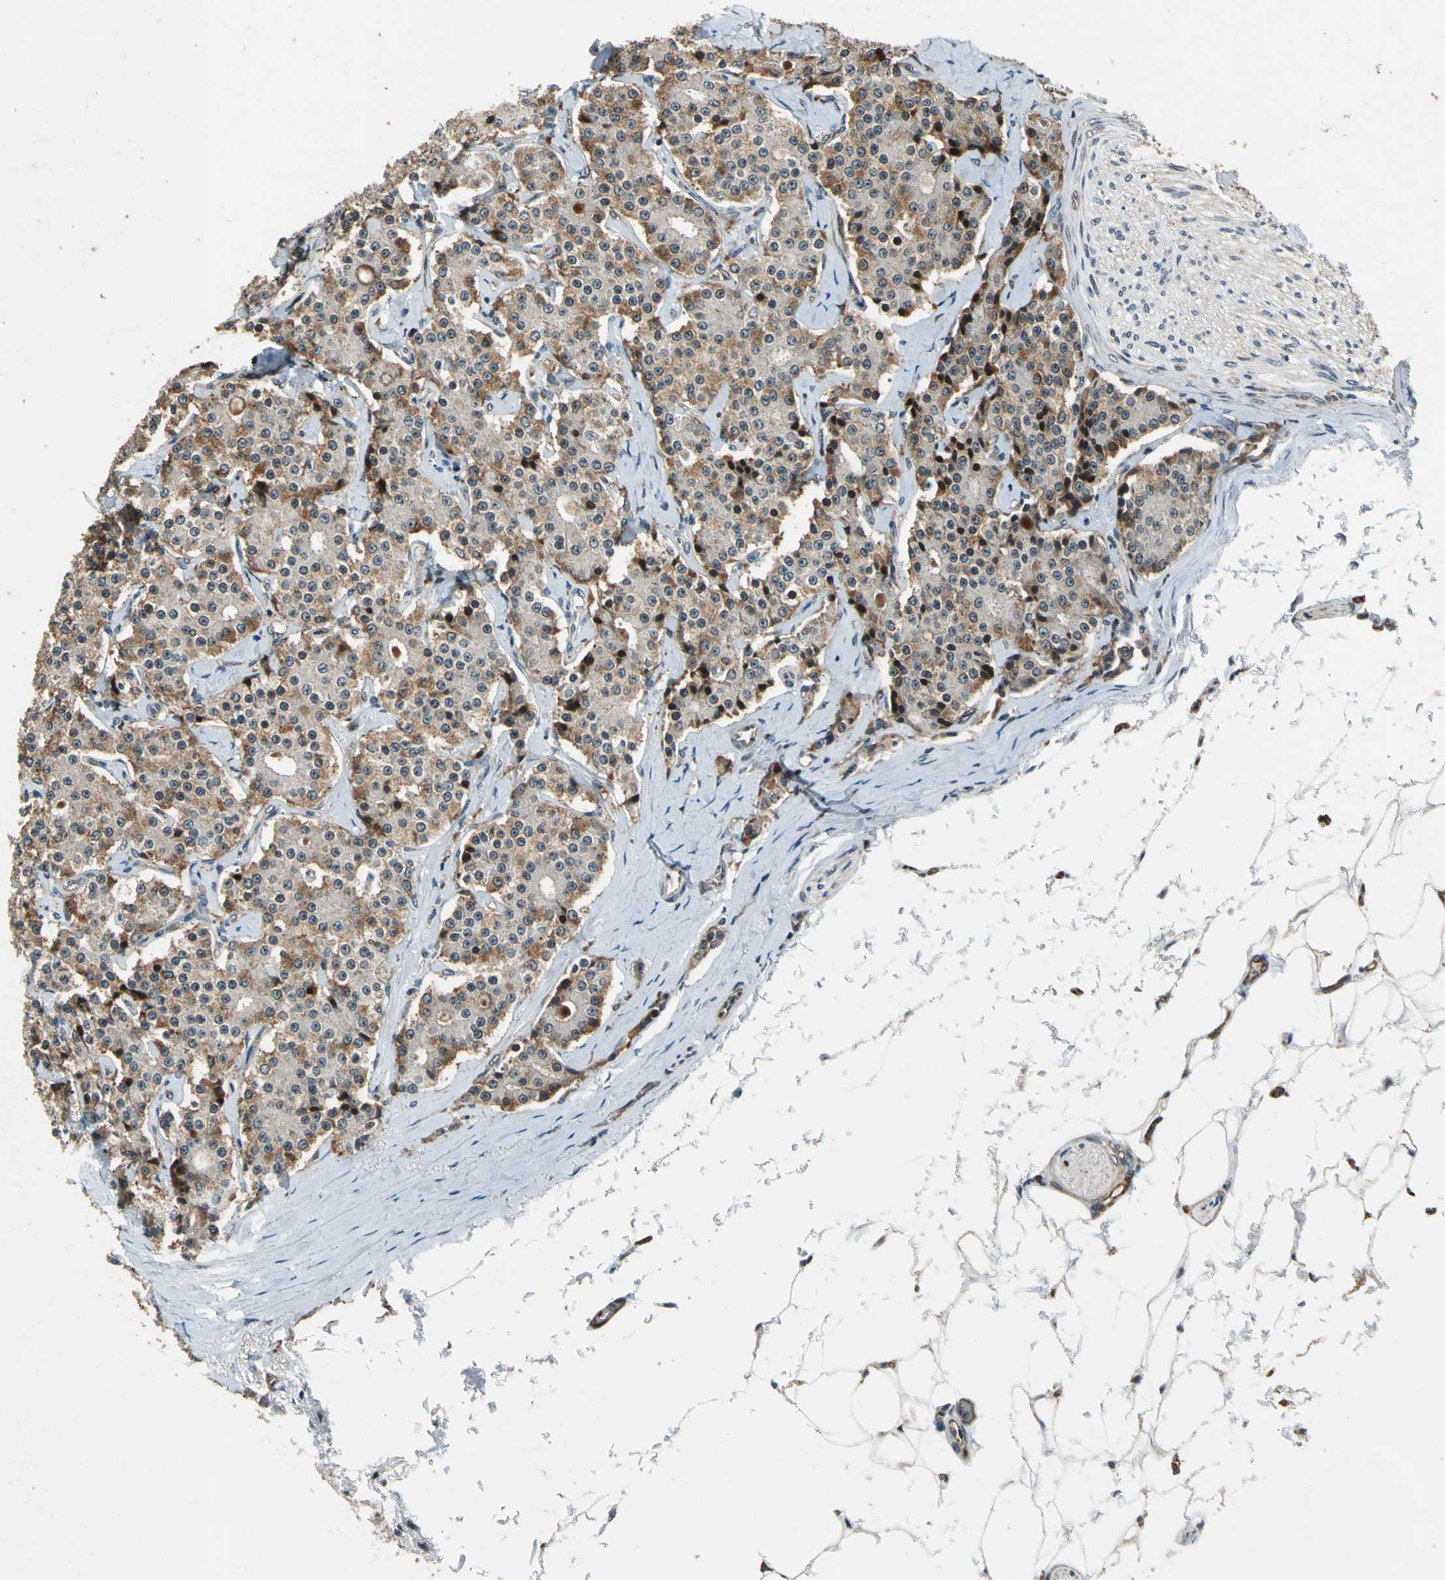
{"staining": {"intensity": "strong", "quantity": "<25%", "location": "cytoplasmic/membranous,nuclear"}, "tissue": "carcinoid", "cell_type": "Tumor cells", "image_type": "cancer", "snomed": [{"axis": "morphology", "description": "Carcinoid, malignant, NOS"}, {"axis": "topography", "description": "Colon"}], "caption": "The histopathology image demonstrates a brown stain indicating the presence of a protein in the cytoplasmic/membranous and nuclear of tumor cells in carcinoid (malignant). (DAB IHC with brightfield microscopy, high magnification).", "gene": "BRIP1", "patient": {"sex": "female", "age": 61}}